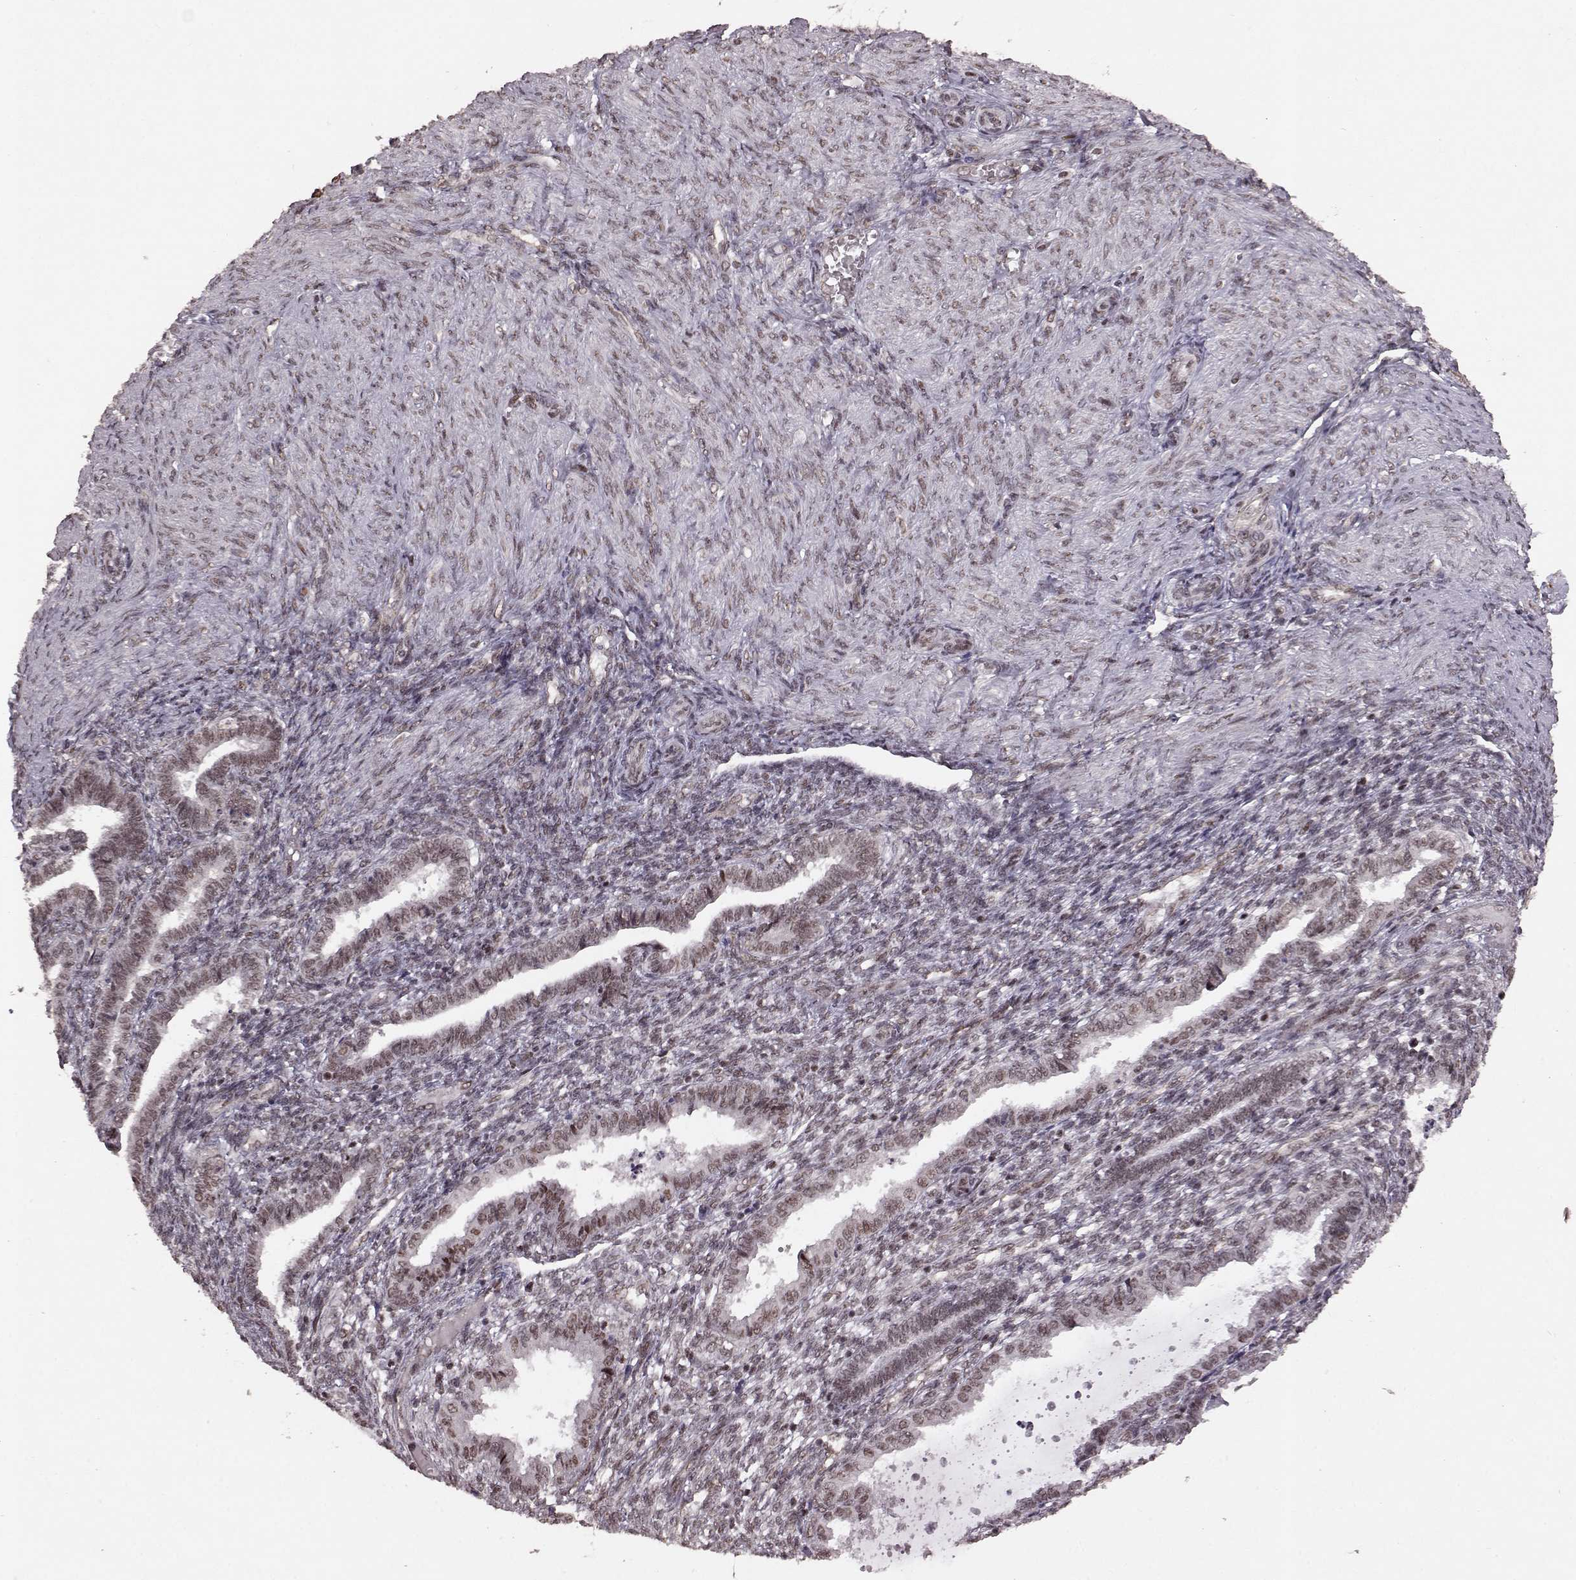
{"staining": {"intensity": "moderate", "quantity": "25%-75%", "location": "nuclear"}, "tissue": "endometrium", "cell_type": "Cells in endometrial stroma", "image_type": "normal", "snomed": [{"axis": "morphology", "description": "Normal tissue, NOS"}, {"axis": "topography", "description": "Endometrium"}], "caption": "Moderate nuclear staining for a protein is present in approximately 25%-75% of cells in endometrial stroma of unremarkable endometrium using IHC.", "gene": "RRAGD", "patient": {"sex": "female", "age": 43}}